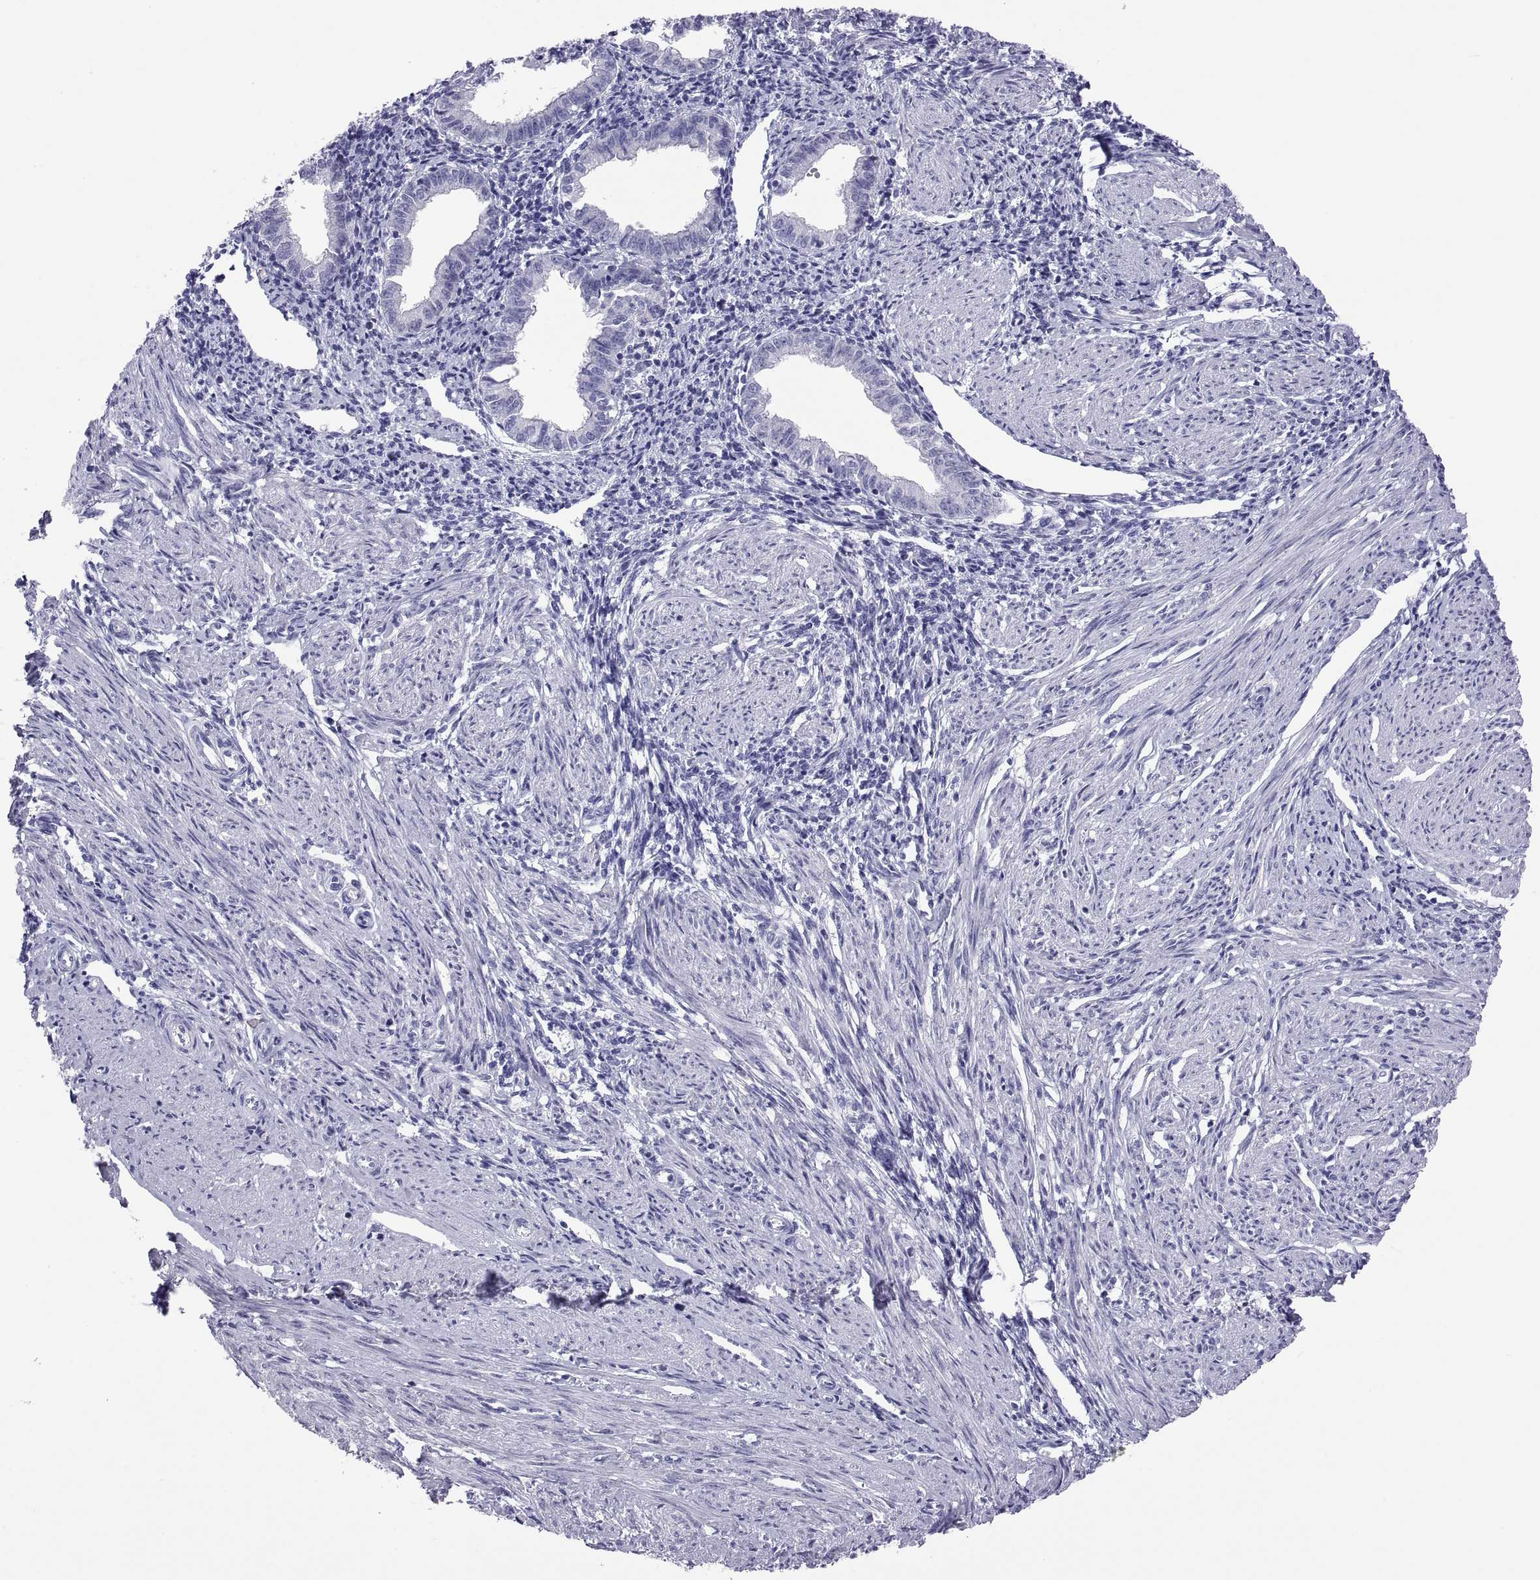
{"staining": {"intensity": "negative", "quantity": "none", "location": "none"}, "tissue": "endometrium", "cell_type": "Cells in endometrial stroma", "image_type": "normal", "snomed": [{"axis": "morphology", "description": "Normal tissue, NOS"}, {"axis": "topography", "description": "Endometrium"}], "caption": "An immunohistochemistry (IHC) photomicrograph of unremarkable endometrium is shown. There is no staining in cells in endometrial stroma of endometrium.", "gene": "QRICH2", "patient": {"sex": "female", "age": 37}}